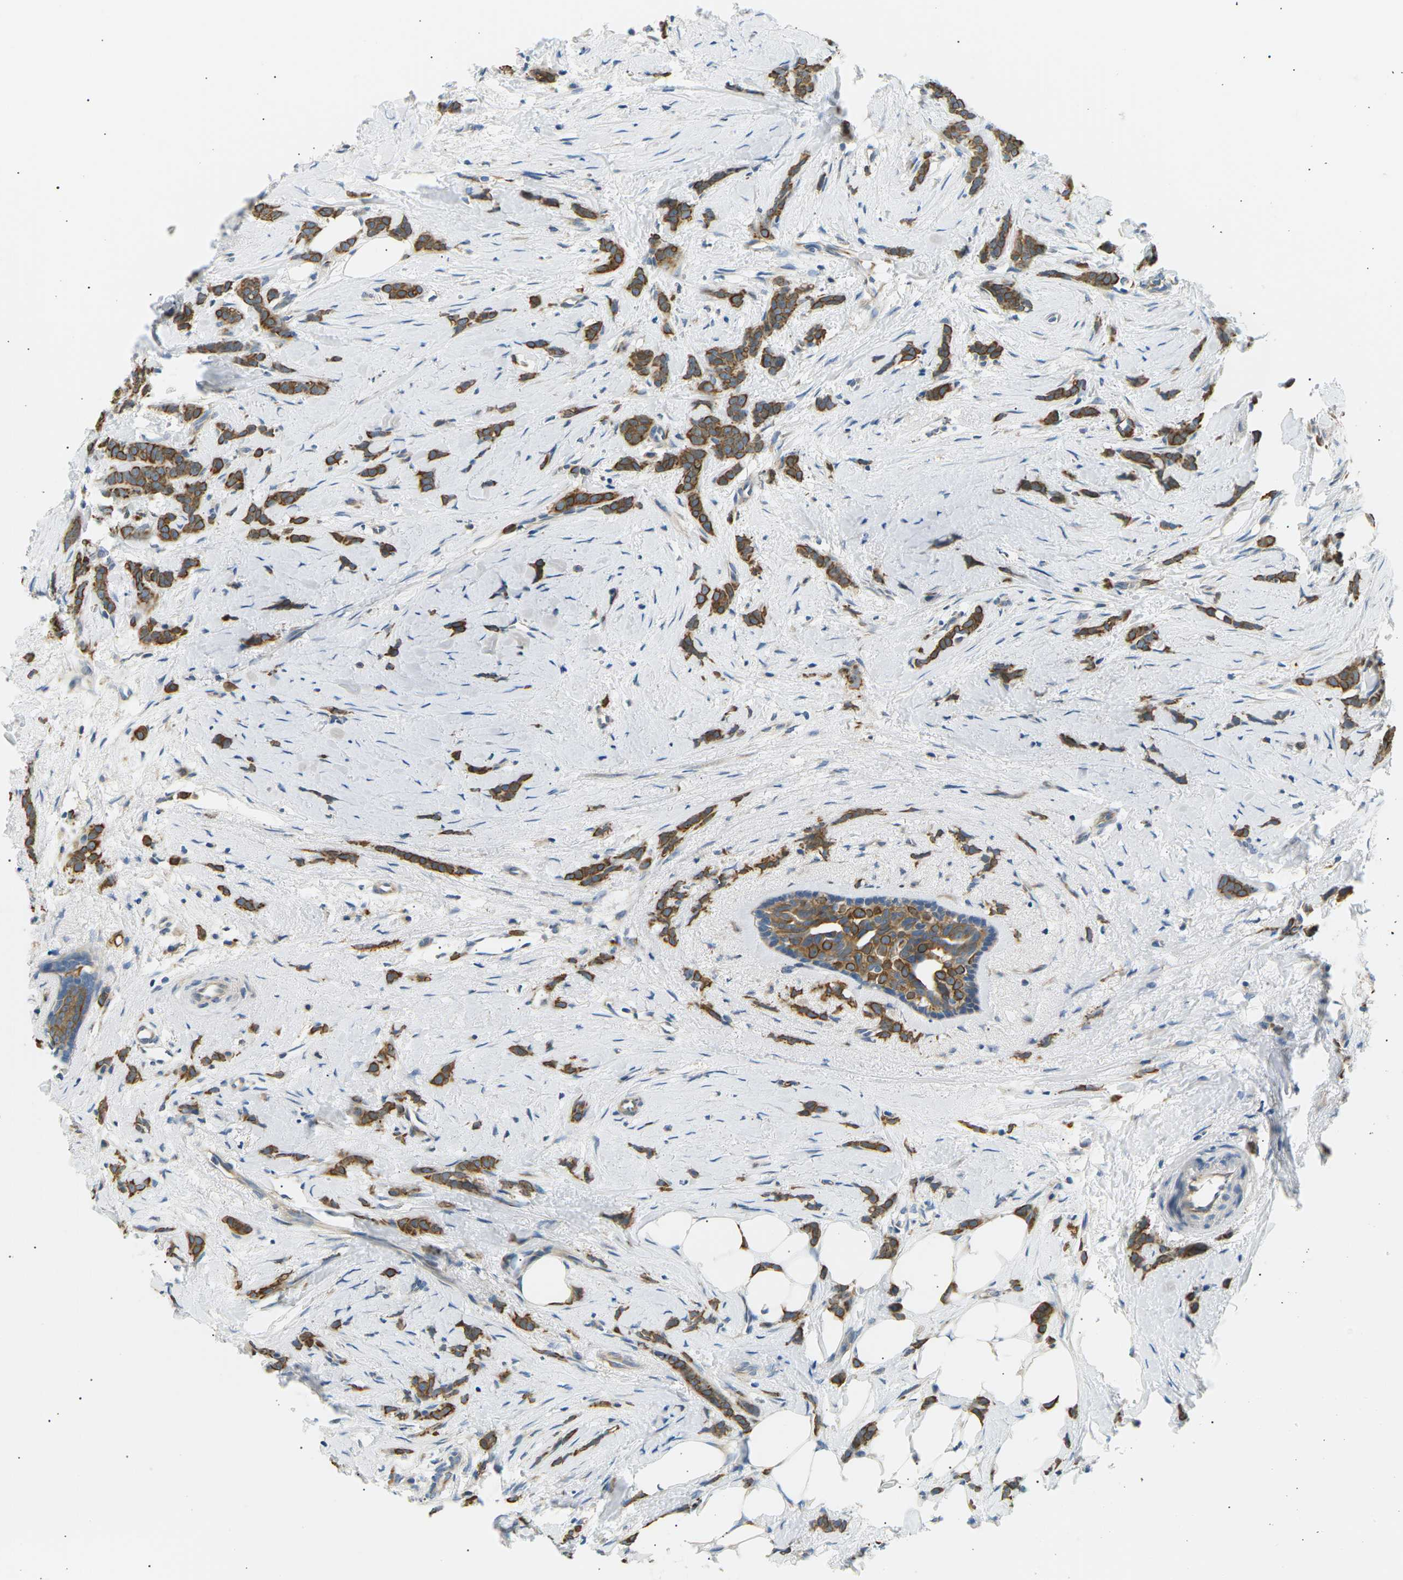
{"staining": {"intensity": "strong", "quantity": ">75%", "location": "cytoplasmic/membranous"}, "tissue": "breast cancer", "cell_type": "Tumor cells", "image_type": "cancer", "snomed": [{"axis": "morphology", "description": "Lobular carcinoma, in situ"}, {"axis": "morphology", "description": "Lobular carcinoma"}, {"axis": "topography", "description": "Breast"}], "caption": "Immunohistochemical staining of human breast lobular carcinoma in situ reveals high levels of strong cytoplasmic/membranous expression in approximately >75% of tumor cells. Nuclei are stained in blue.", "gene": "TBC1D8", "patient": {"sex": "female", "age": 41}}